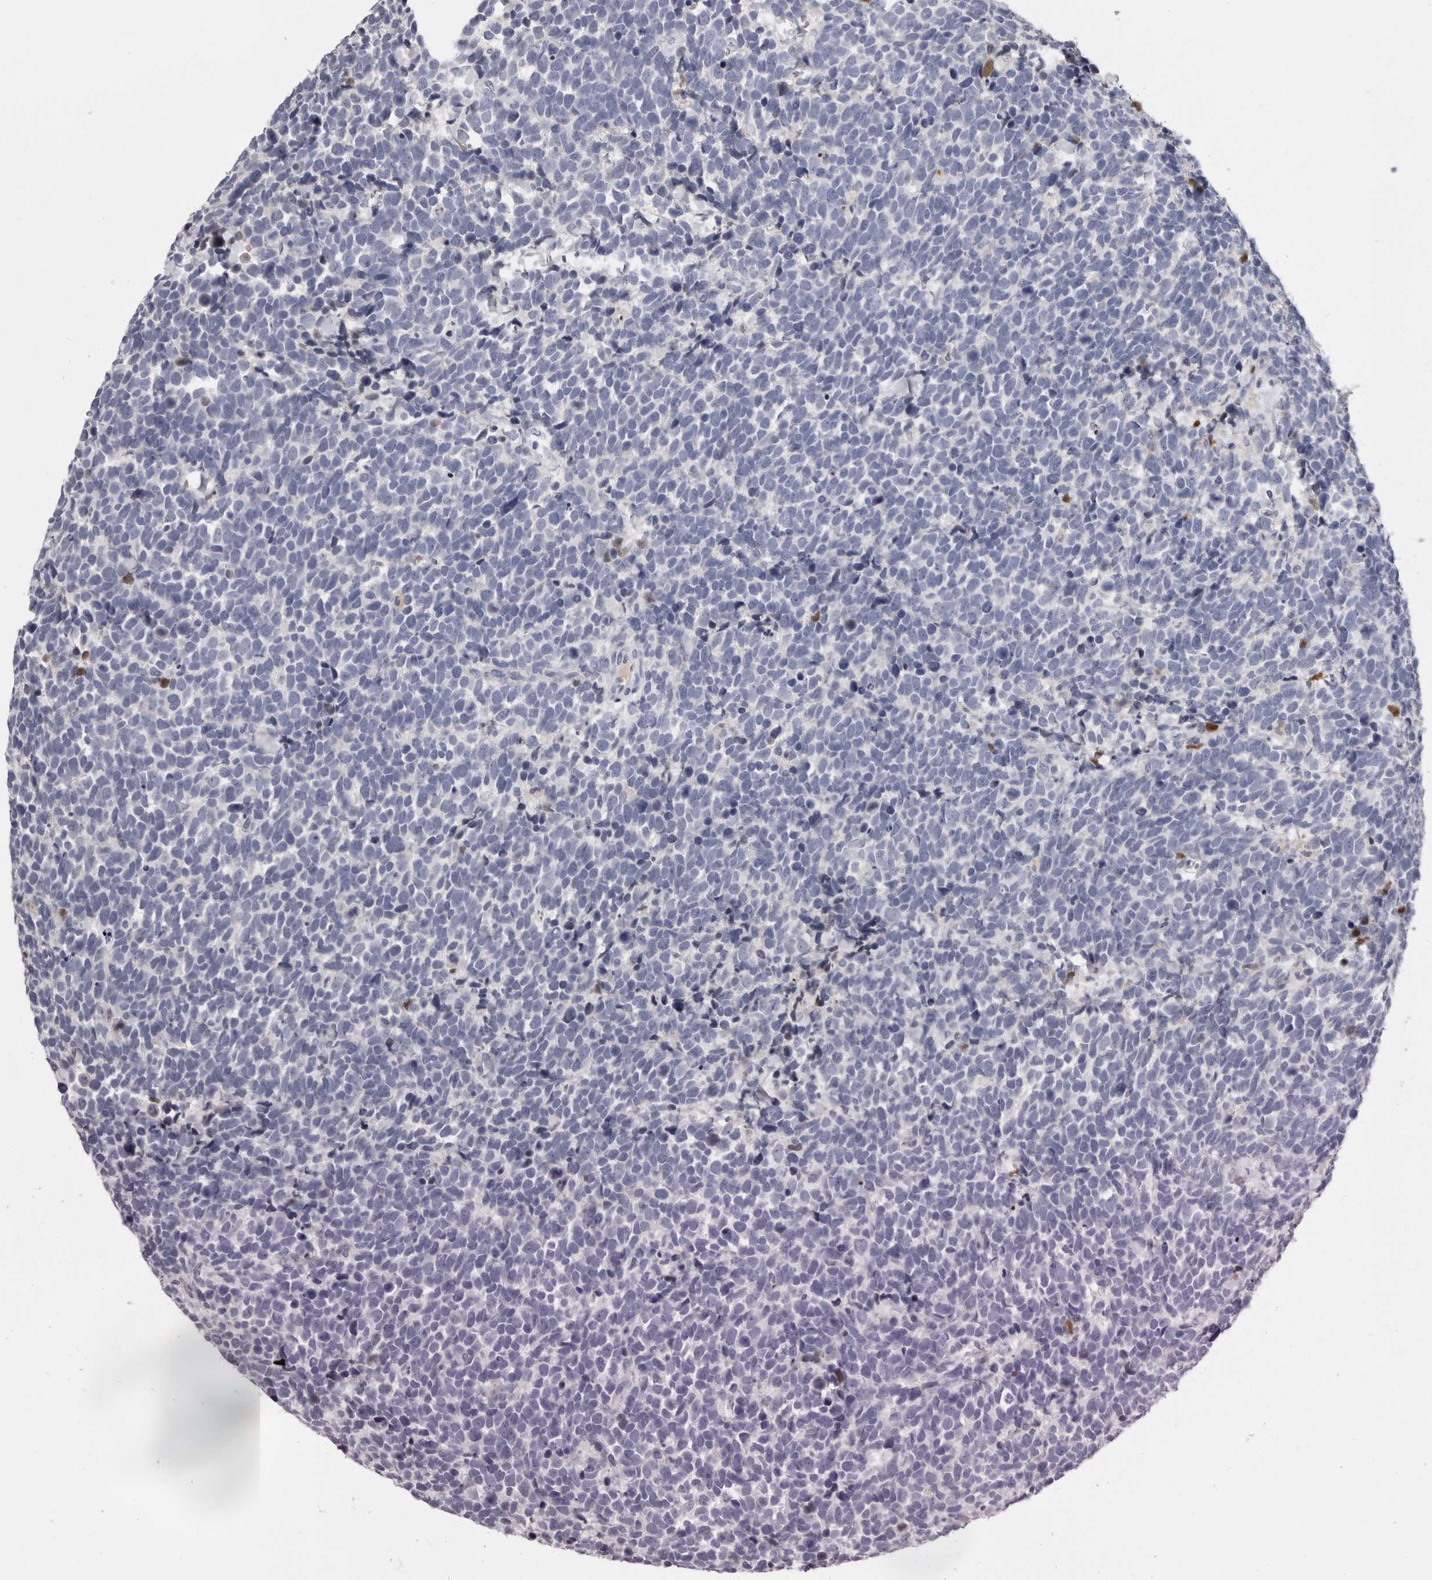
{"staining": {"intensity": "negative", "quantity": "none", "location": "none"}, "tissue": "urothelial cancer", "cell_type": "Tumor cells", "image_type": "cancer", "snomed": [{"axis": "morphology", "description": "Urothelial carcinoma, High grade"}, {"axis": "topography", "description": "Urinary bladder"}], "caption": "An immunohistochemistry photomicrograph of high-grade urothelial carcinoma is shown. There is no staining in tumor cells of high-grade urothelial carcinoma.", "gene": "KLHL38", "patient": {"sex": "female", "age": 82}}